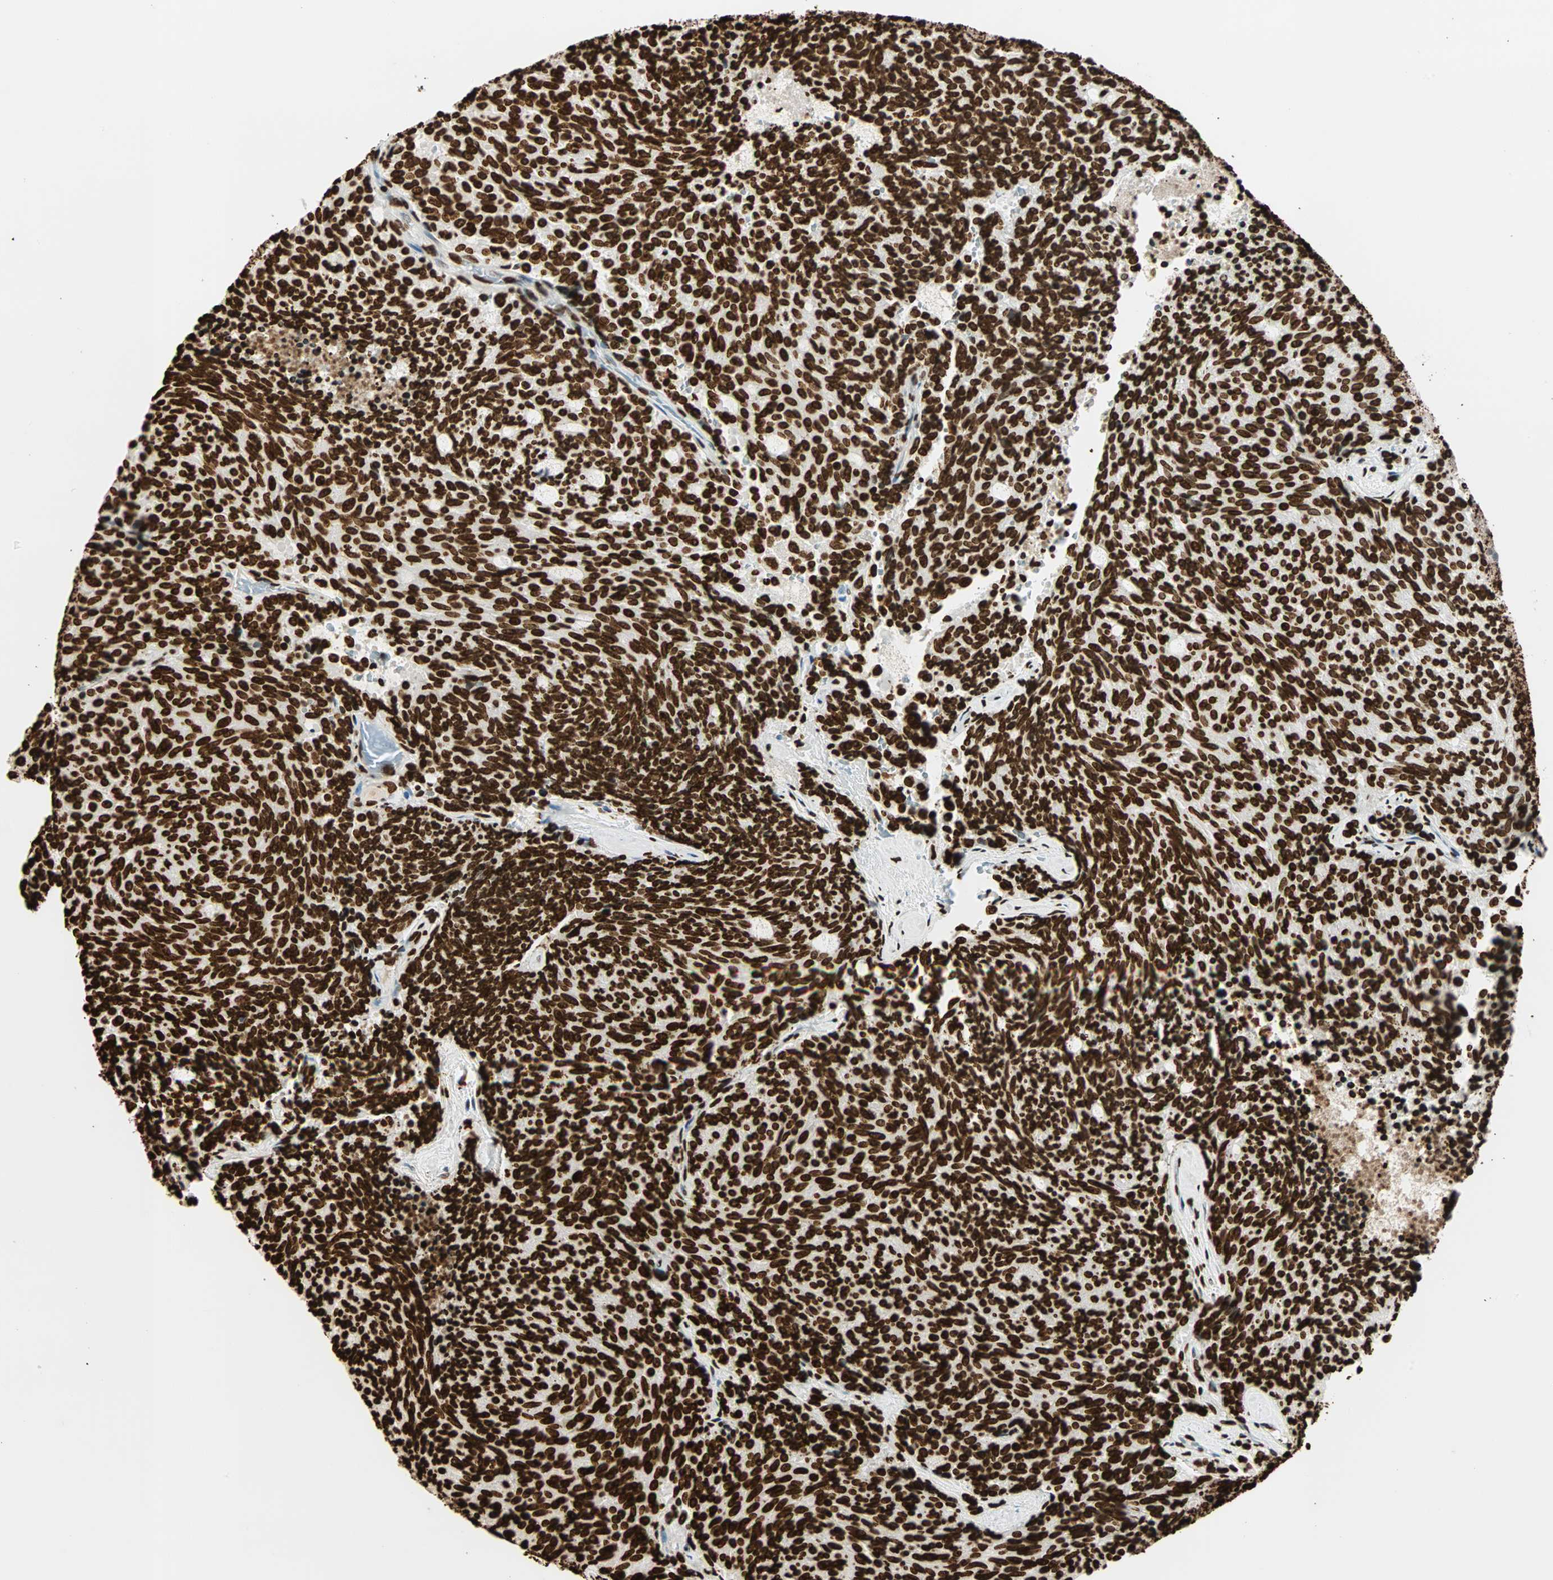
{"staining": {"intensity": "strong", "quantity": ">75%", "location": "nuclear"}, "tissue": "carcinoid", "cell_type": "Tumor cells", "image_type": "cancer", "snomed": [{"axis": "morphology", "description": "Carcinoid, malignant, NOS"}, {"axis": "topography", "description": "Pancreas"}], "caption": "Protein staining displays strong nuclear expression in about >75% of tumor cells in carcinoid. The protein is shown in brown color, while the nuclei are stained blue.", "gene": "GLI2", "patient": {"sex": "female", "age": 54}}